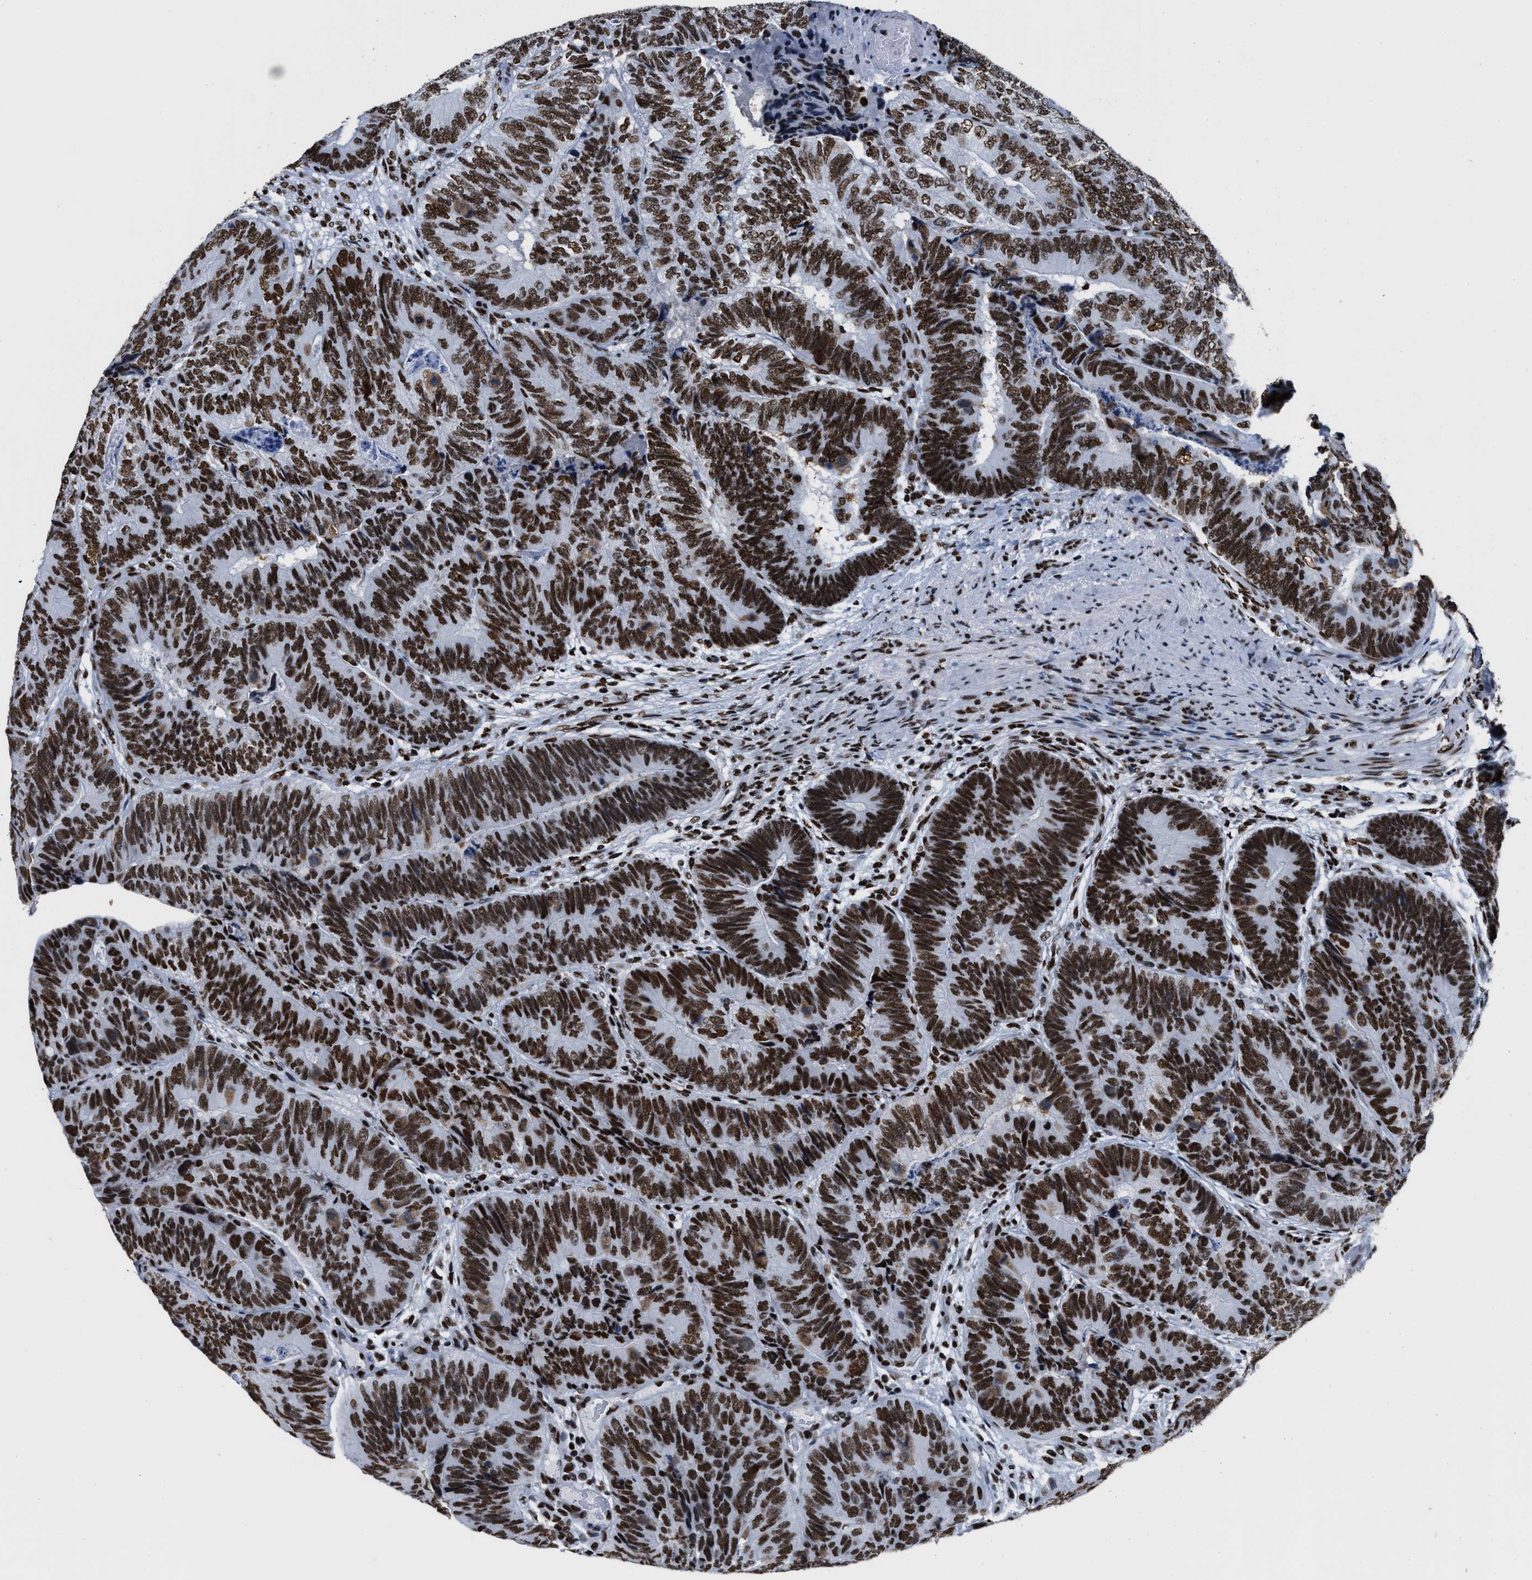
{"staining": {"intensity": "strong", "quantity": ">75%", "location": "nuclear"}, "tissue": "colorectal cancer", "cell_type": "Tumor cells", "image_type": "cancer", "snomed": [{"axis": "morphology", "description": "Adenocarcinoma, NOS"}, {"axis": "topography", "description": "Colon"}], "caption": "A histopathology image of adenocarcinoma (colorectal) stained for a protein demonstrates strong nuclear brown staining in tumor cells.", "gene": "SMARCC2", "patient": {"sex": "female", "age": 67}}